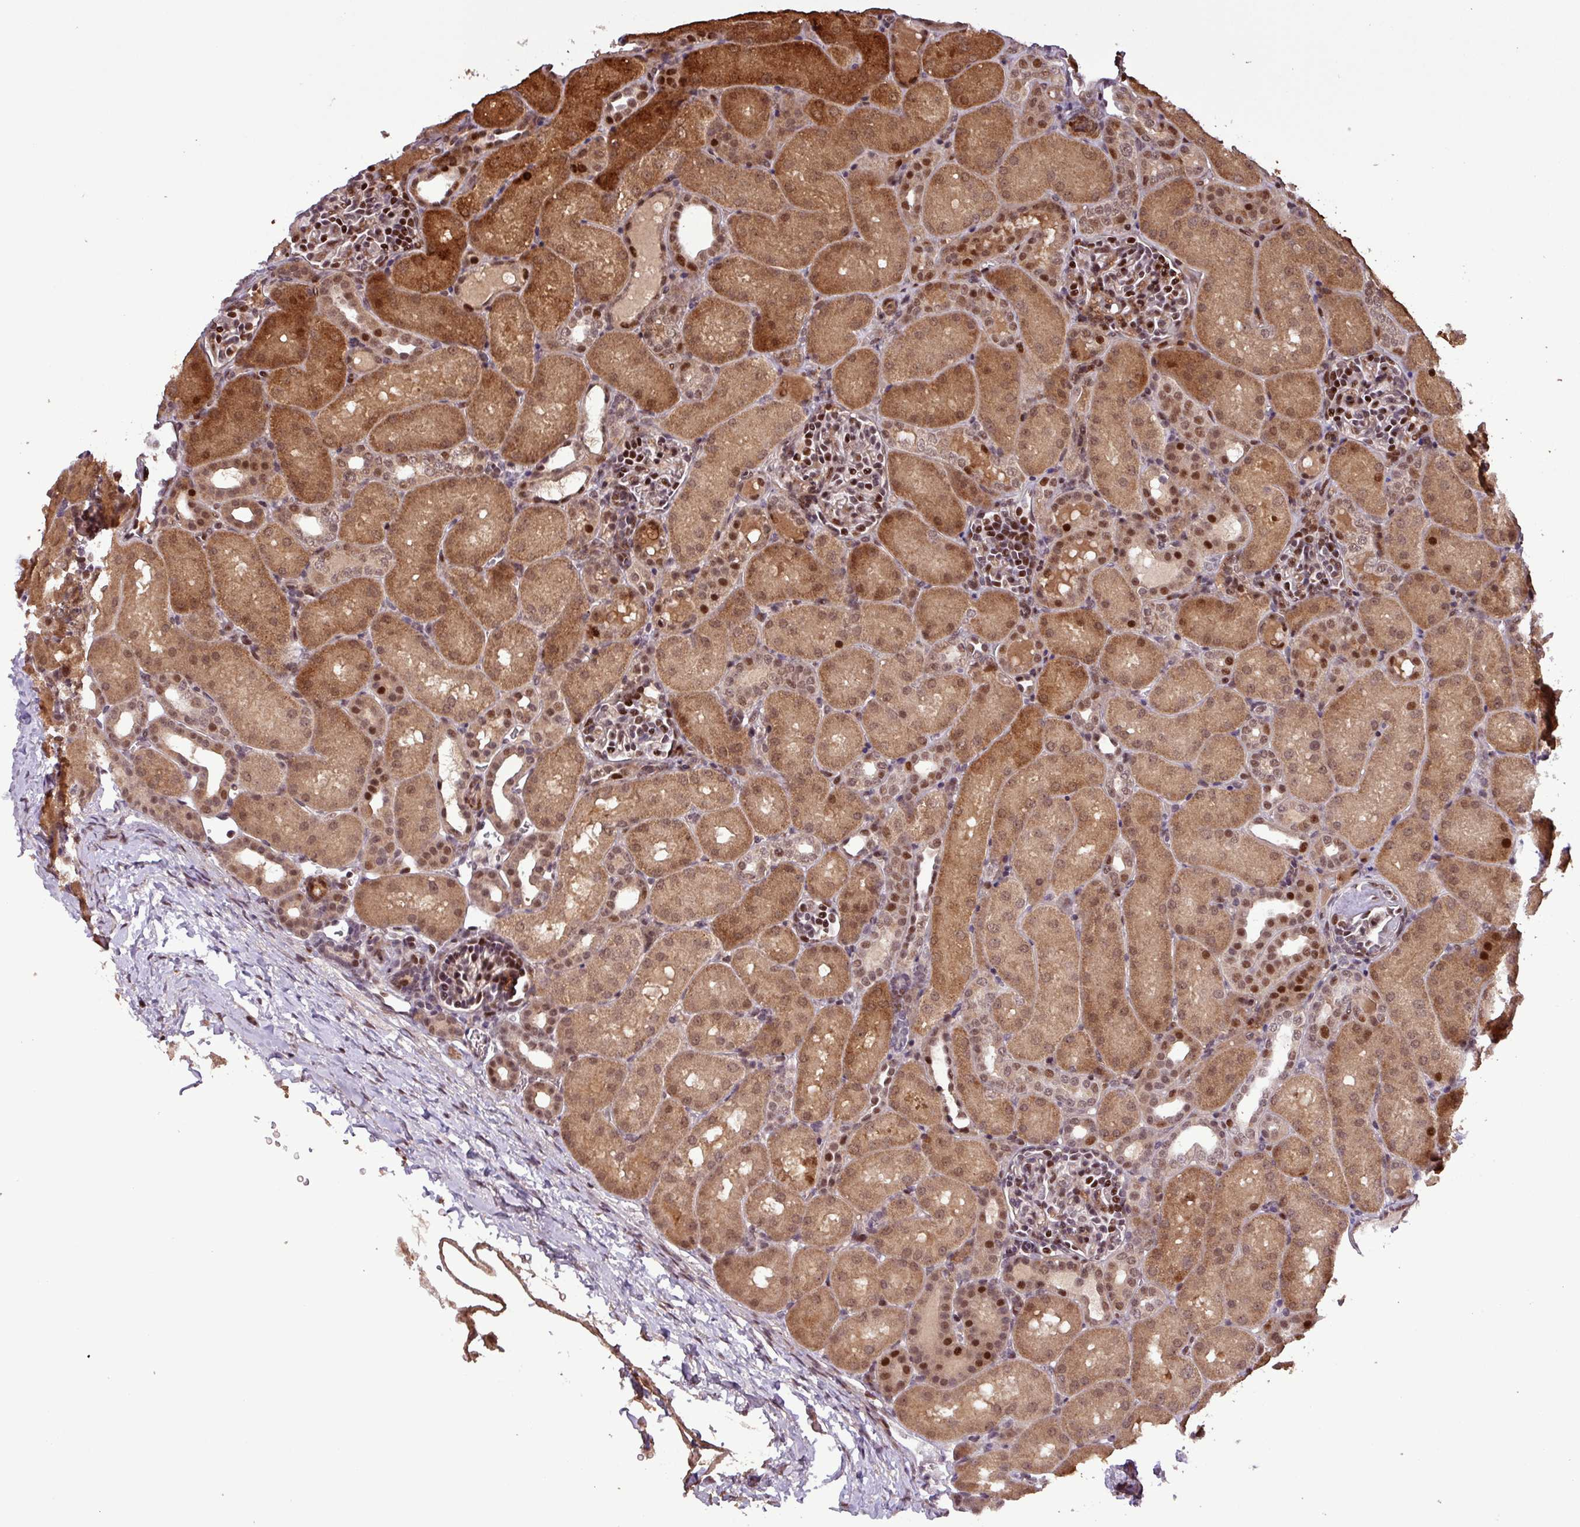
{"staining": {"intensity": "moderate", "quantity": ">75%", "location": "nuclear"}, "tissue": "kidney", "cell_type": "Cells in glomeruli", "image_type": "normal", "snomed": [{"axis": "morphology", "description": "Normal tissue, NOS"}, {"axis": "topography", "description": "Kidney"}], "caption": "Immunohistochemical staining of benign kidney demonstrates medium levels of moderate nuclear positivity in approximately >75% of cells in glomeruli. The staining was performed using DAB, with brown indicating positive protein expression. Nuclei are stained blue with hematoxylin.", "gene": "SLC22A24", "patient": {"sex": "male", "age": 1}}